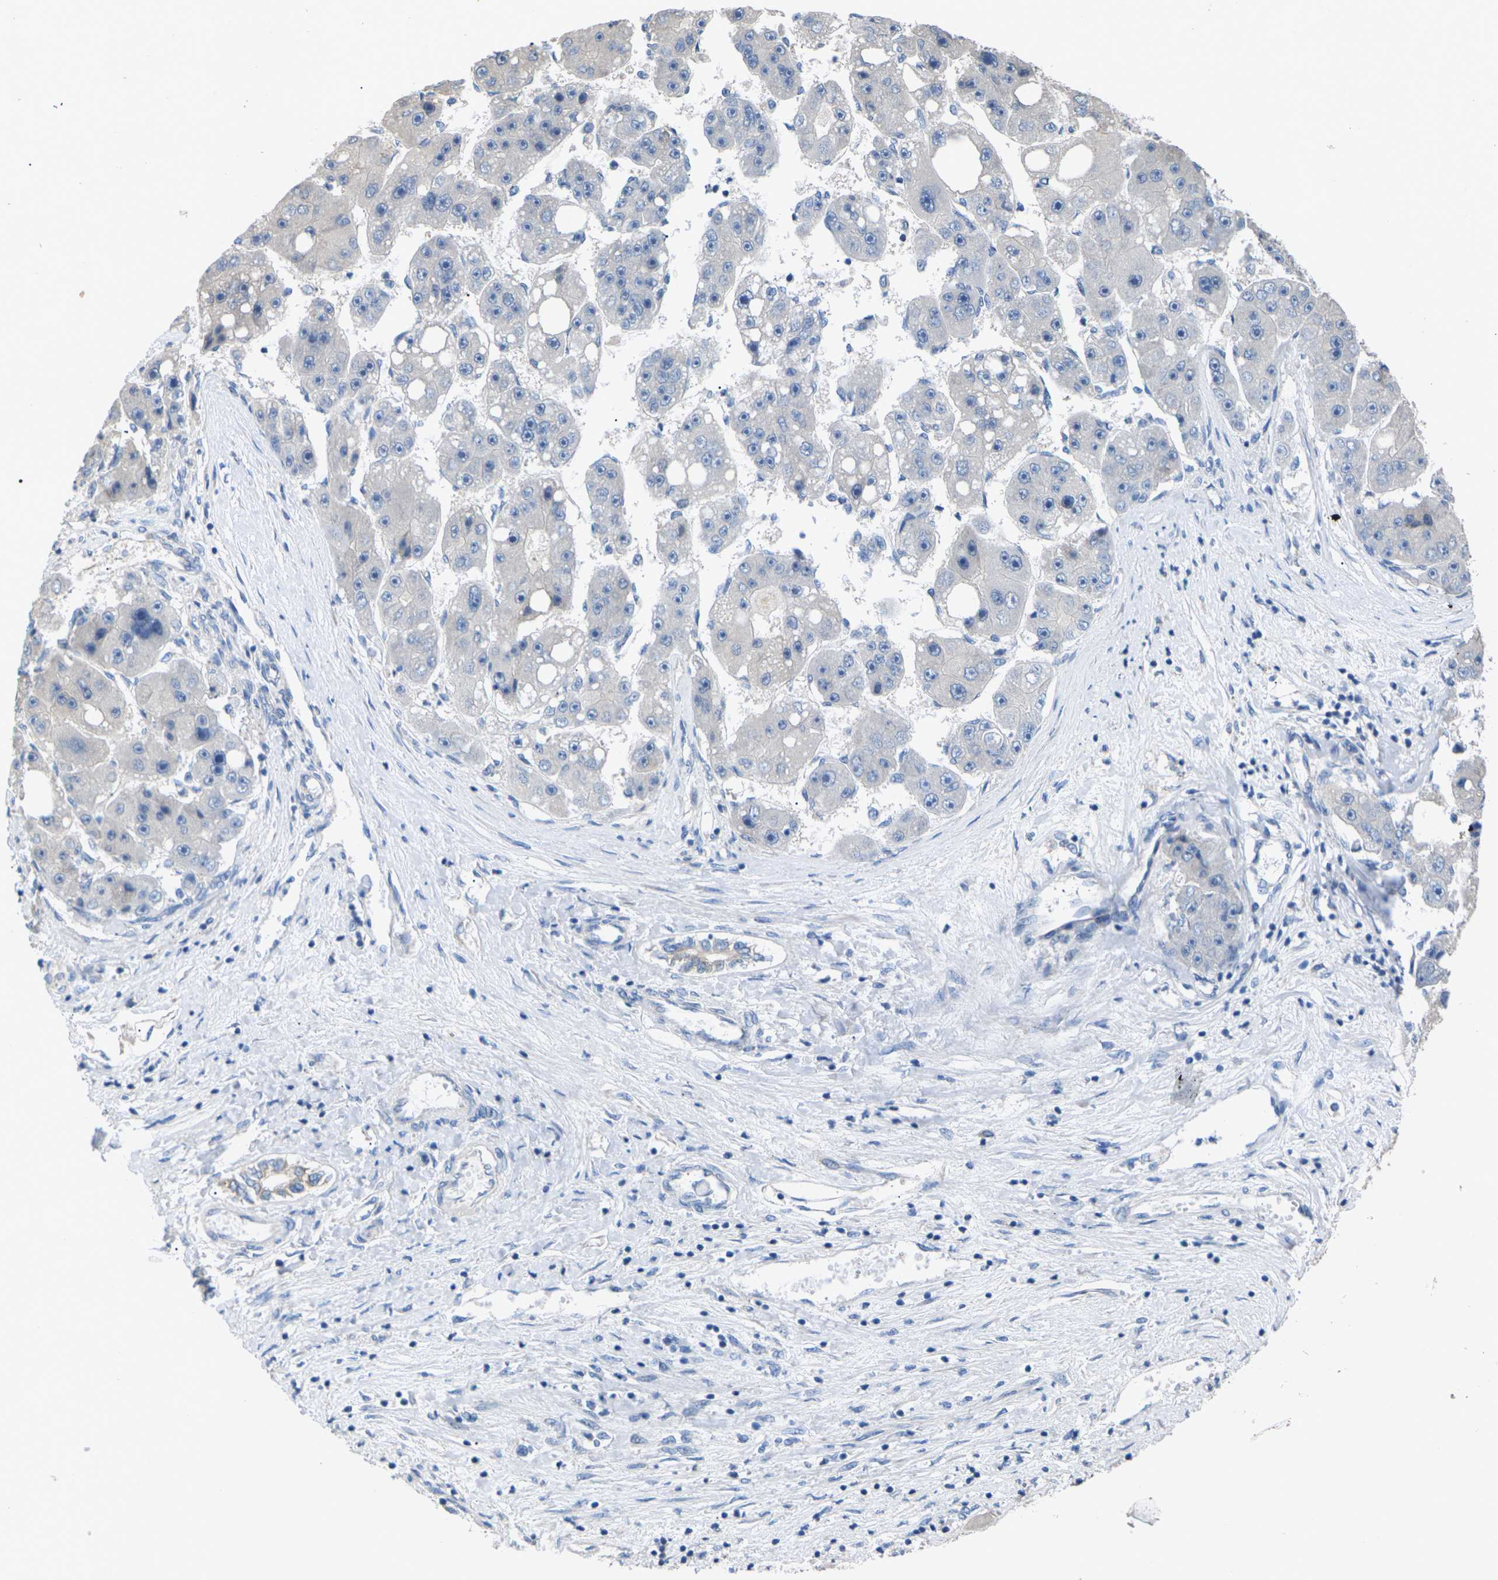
{"staining": {"intensity": "negative", "quantity": "none", "location": "none"}, "tissue": "liver cancer", "cell_type": "Tumor cells", "image_type": "cancer", "snomed": [{"axis": "morphology", "description": "Carcinoma, Hepatocellular, NOS"}, {"axis": "topography", "description": "Liver"}], "caption": "IHC histopathology image of liver cancer (hepatocellular carcinoma) stained for a protein (brown), which demonstrates no staining in tumor cells.", "gene": "KLHDC8B", "patient": {"sex": "female", "age": 61}}